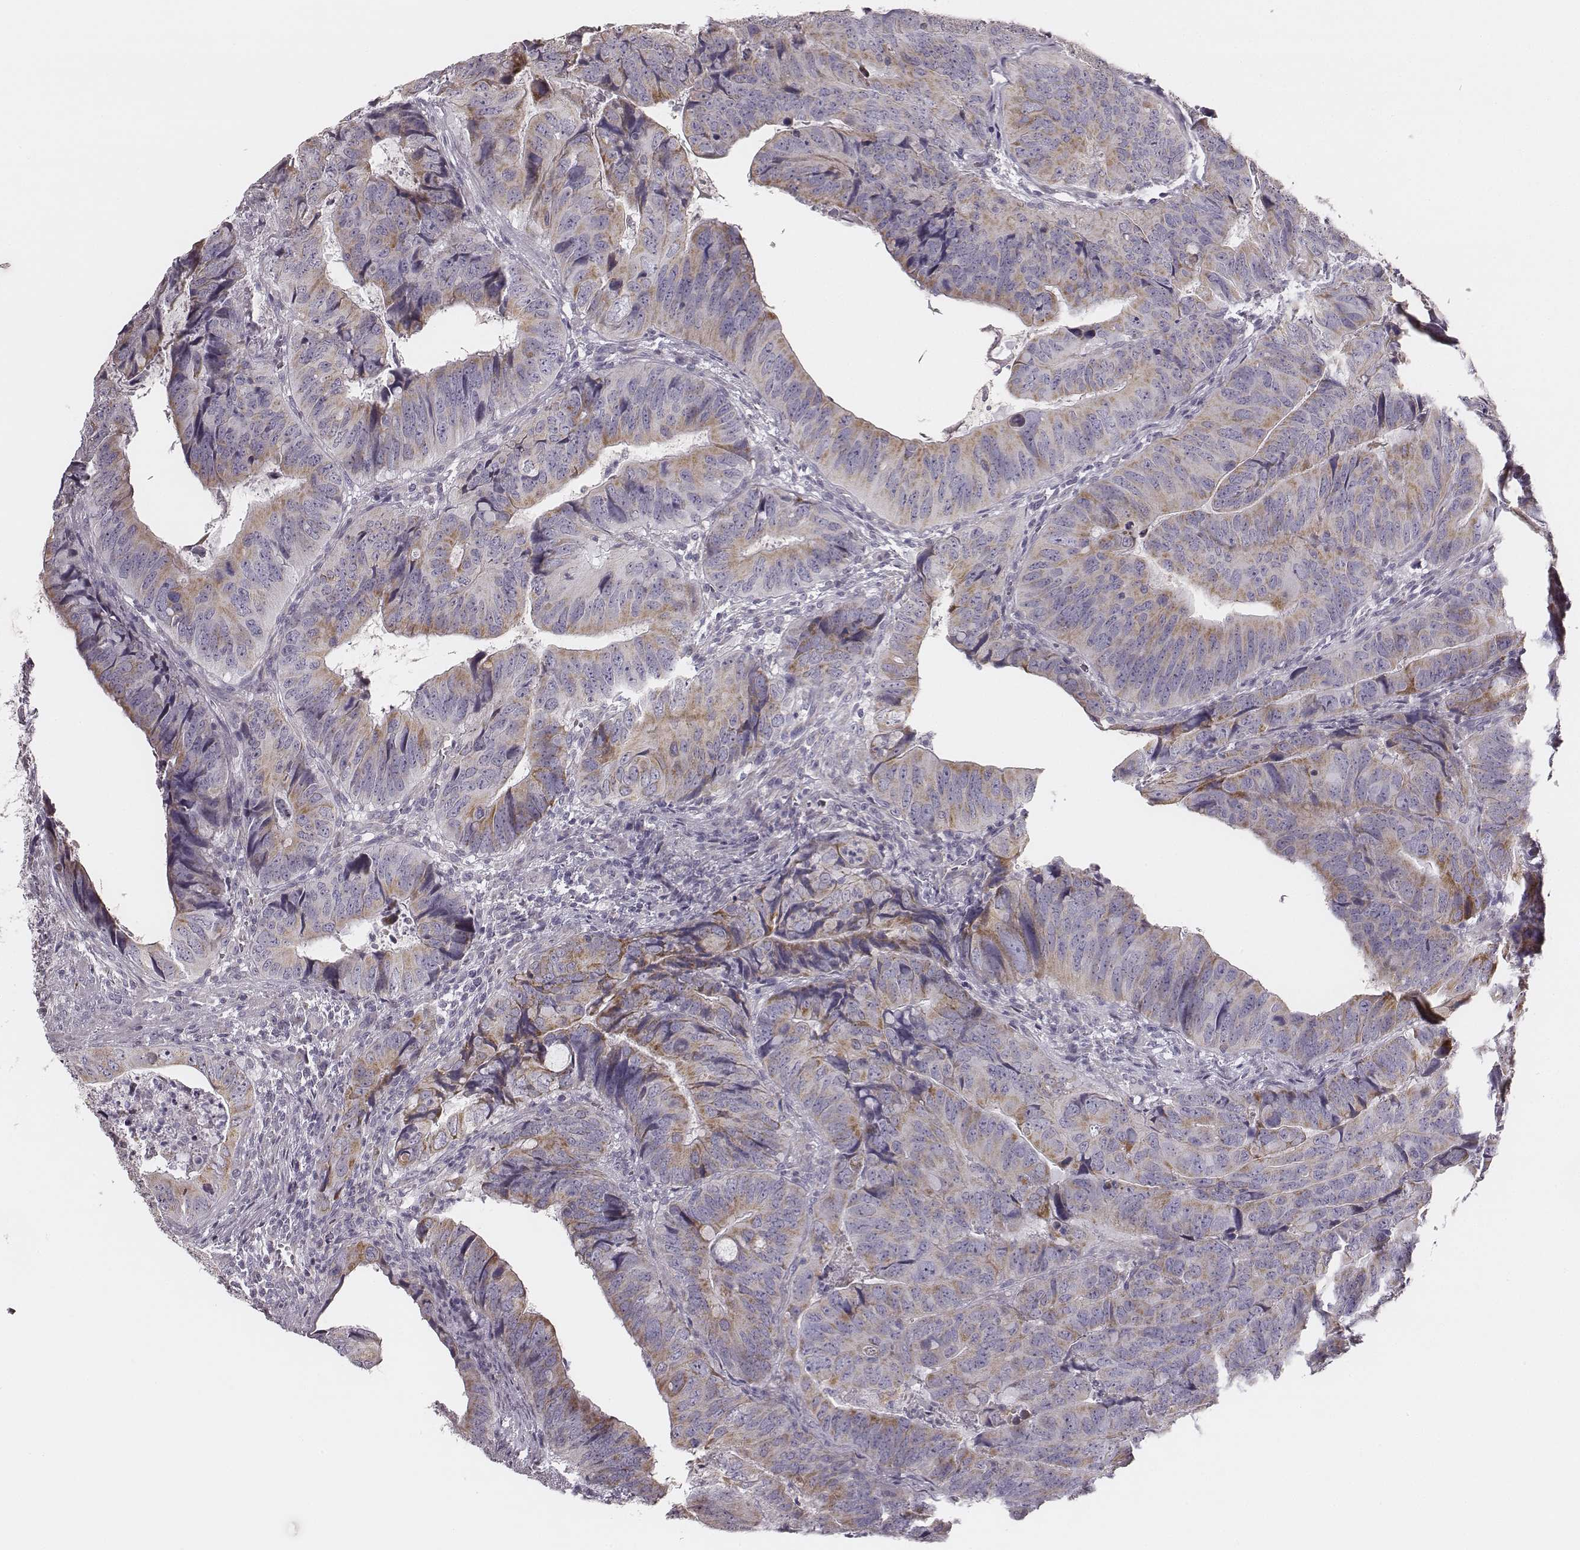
{"staining": {"intensity": "weak", "quantity": "25%-75%", "location": "cytoplasmic/membranous"}, "tissue": "colorectal cancer", "cell_type": "Tumor cells", "image_type": "cancer", "snomed": [{"axis": "morphology", "description": "Adenocarcinoma, NOS"}, {"axis": "topography", "description": "Colon"}], "caption": "The micrograph demonstrates a brown stain indicating the presence of a protein in the cytoplasmic/membranous of tumor cells in colorectal cancer (adenocarcinoma).", "gene": "UBL4B", "patient": {"sex": "male", "age": 79}}